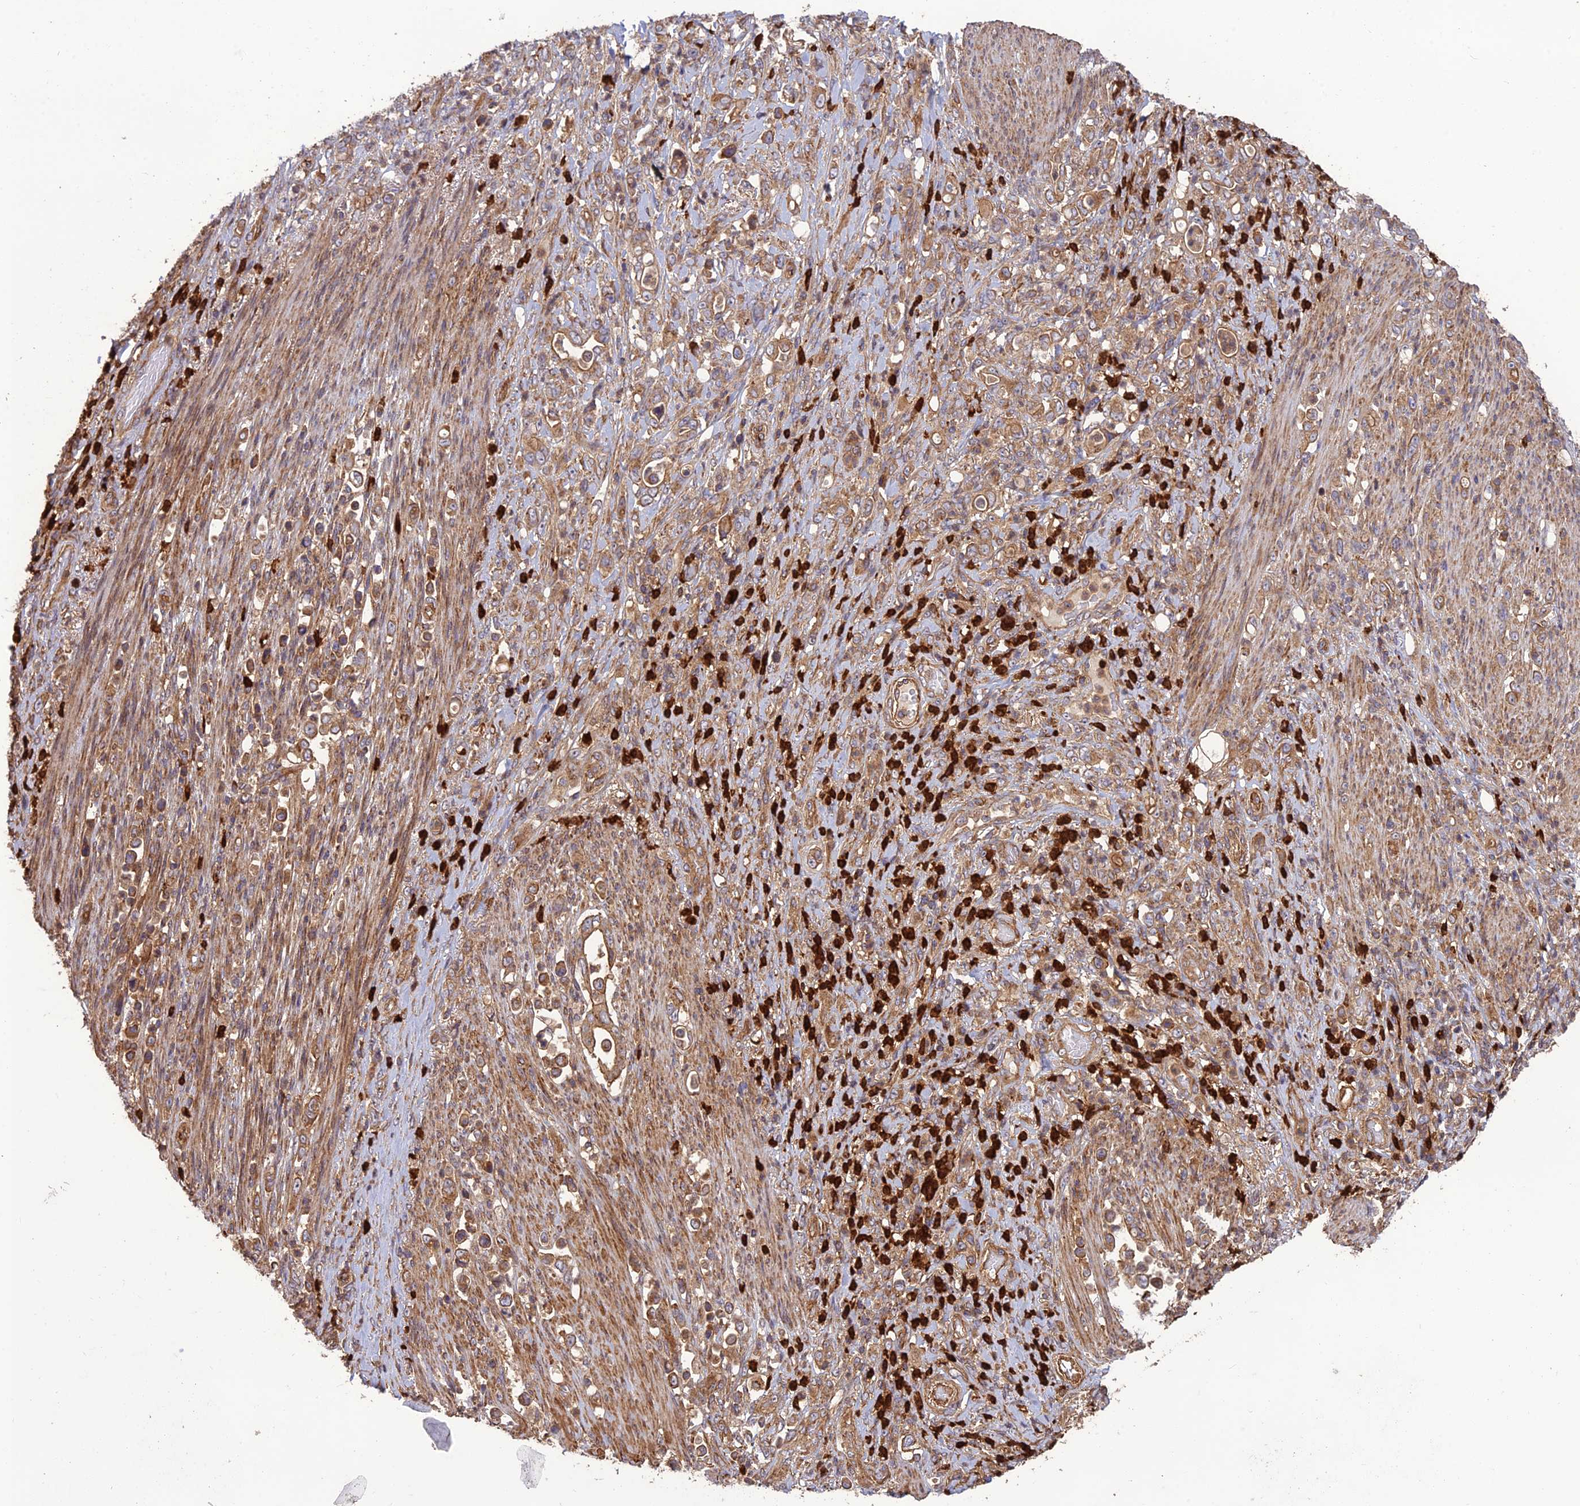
{"staining": {"intensity": "moderate", "quantity": ">75%", "location": "cytoplasmic/membranous"}, "tissue": "stomach cancer", "cell_type": "Tumor cells", "image_type": "cancer", "snomed": [{"axis": "morphology", "description": "Normal tissue, NOS"}, {"axis": "morphology", "description": "Adenocarcinoma, NOS"}, {"axis": "topography", "description": "Stomach"}], "caption": "Immunohistochemical staining of stomach cancer (adenocarcinoma) shows moderate cytoplasmic/membranous protein positivity in approximately >75% of tumor cells.", "gene": "TMEM131L", "patient": {"sex": "female", "age": 79}}